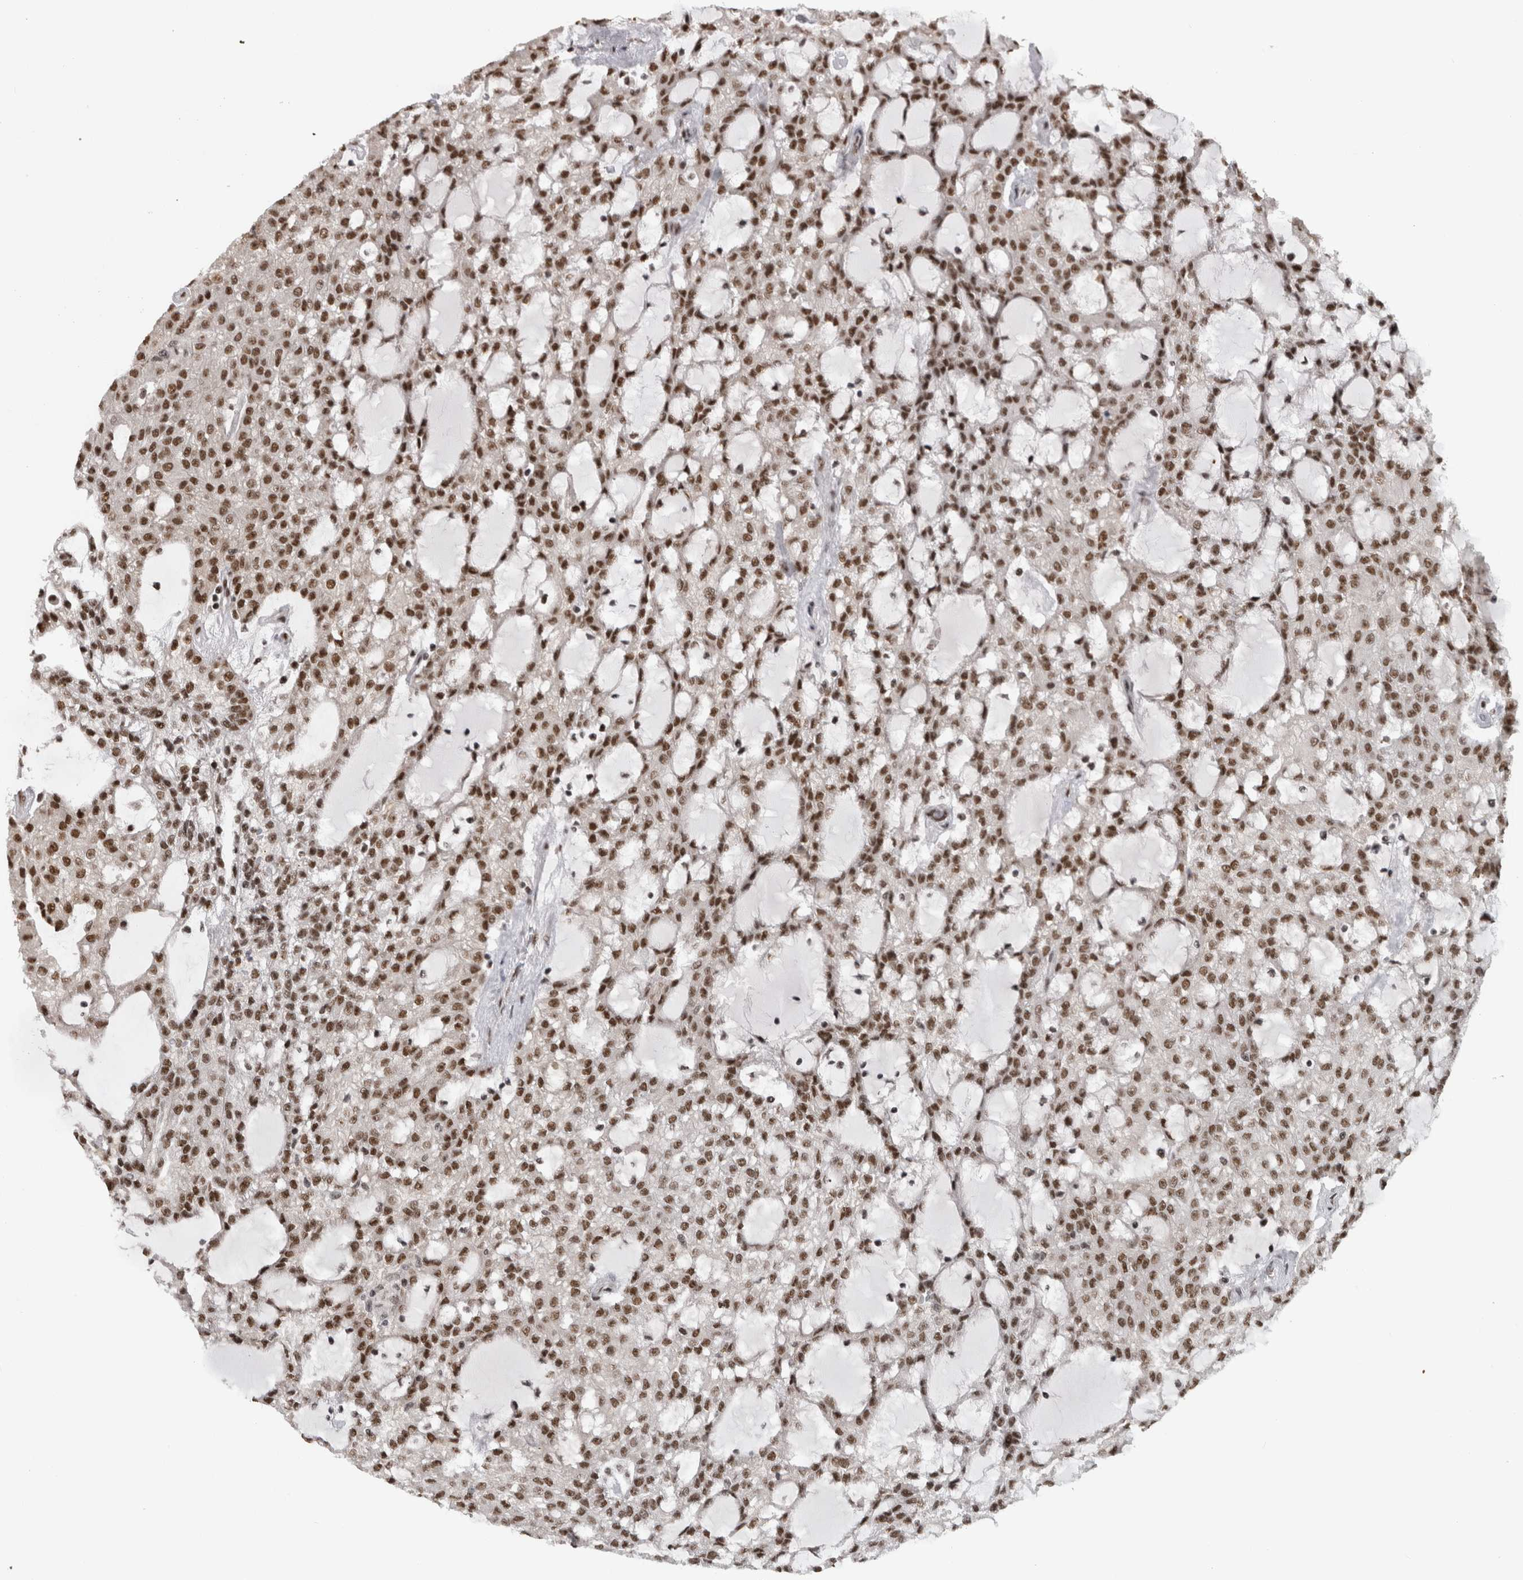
{"staining": {"intensity": "strong", "quantity": ">75%", "location": "nuclear"}, "tissue": "renal cancer", "cell_type": "Tumor cells", "image_type": "cancer", "snomed": [{"axis": "morphology", "description": "Adenocarcinoma, NOS"}, {"axis": "topography", "description": "Kidney"}], "caption": "Protein expression analysis of human adenocarcinoma (renal) reveals strong nuclear staining in approximately >75% of tumor cells. (DAB (3,3'-diaminobenzidine) = brown stain, brightfield microscopy at high magnification).", "gene": "ZSCAN2", "patient": {"sex": "male", "age": 63}}